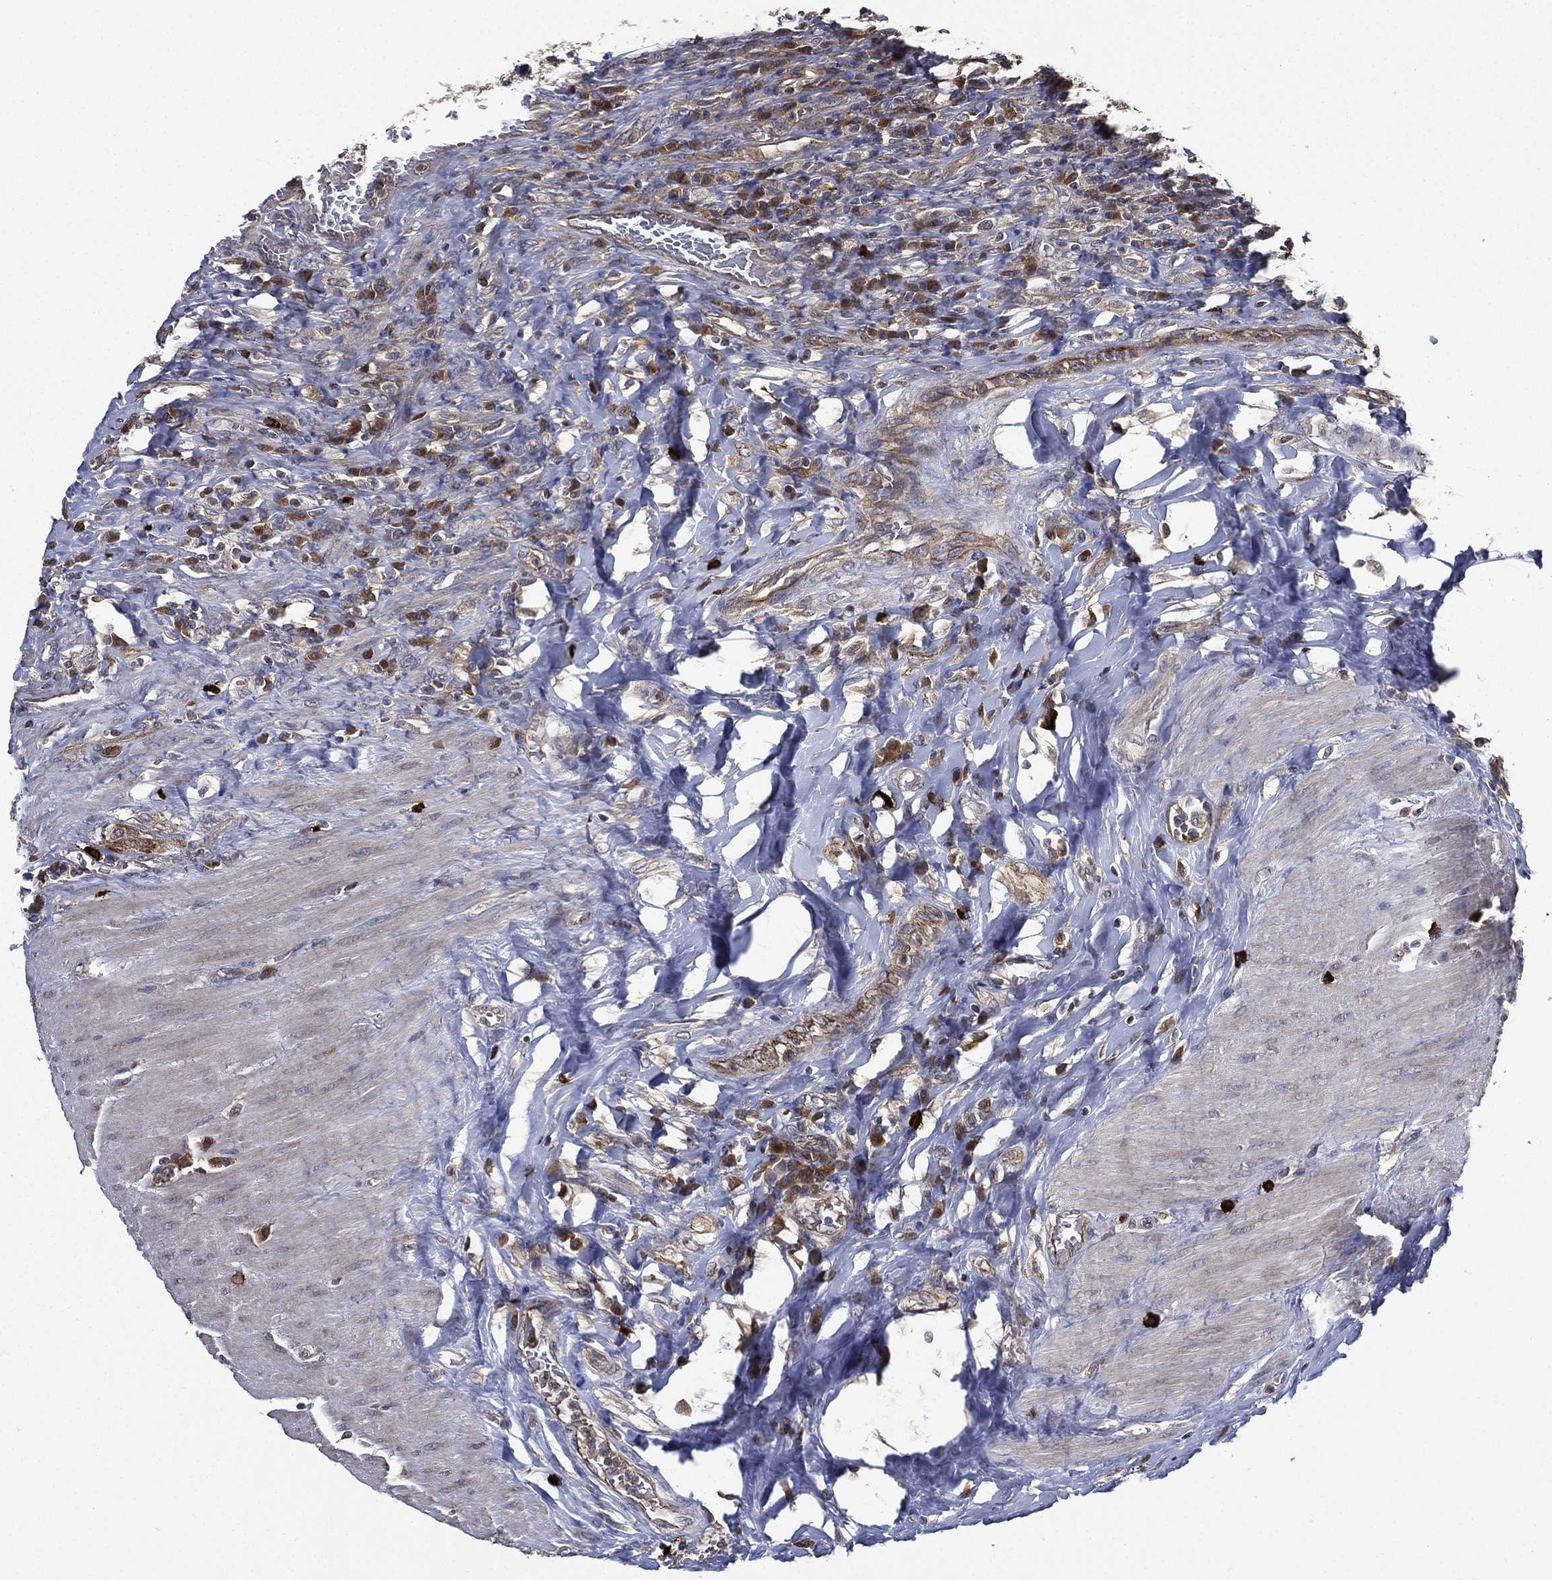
{"staining": {"intensity": "strong", "quantity": ">75%", "location": "cytoplasmic/membranous"}, "tissue": "colorectal cancer", "cell_type": "Tumor cells", "image_type": "cancer", "snomed": [{"axis": "morphology", "description": "Adenocarcinoma, NOS"}, {"axis": "topography", "description": "Colon"}], "caption": "Colorectal adenocarcinoma stained with a protein marker demonstrates strong staining in tumor cells.", "gene": "SMPD3", "patient": {"sex": "female", "age": 86}}